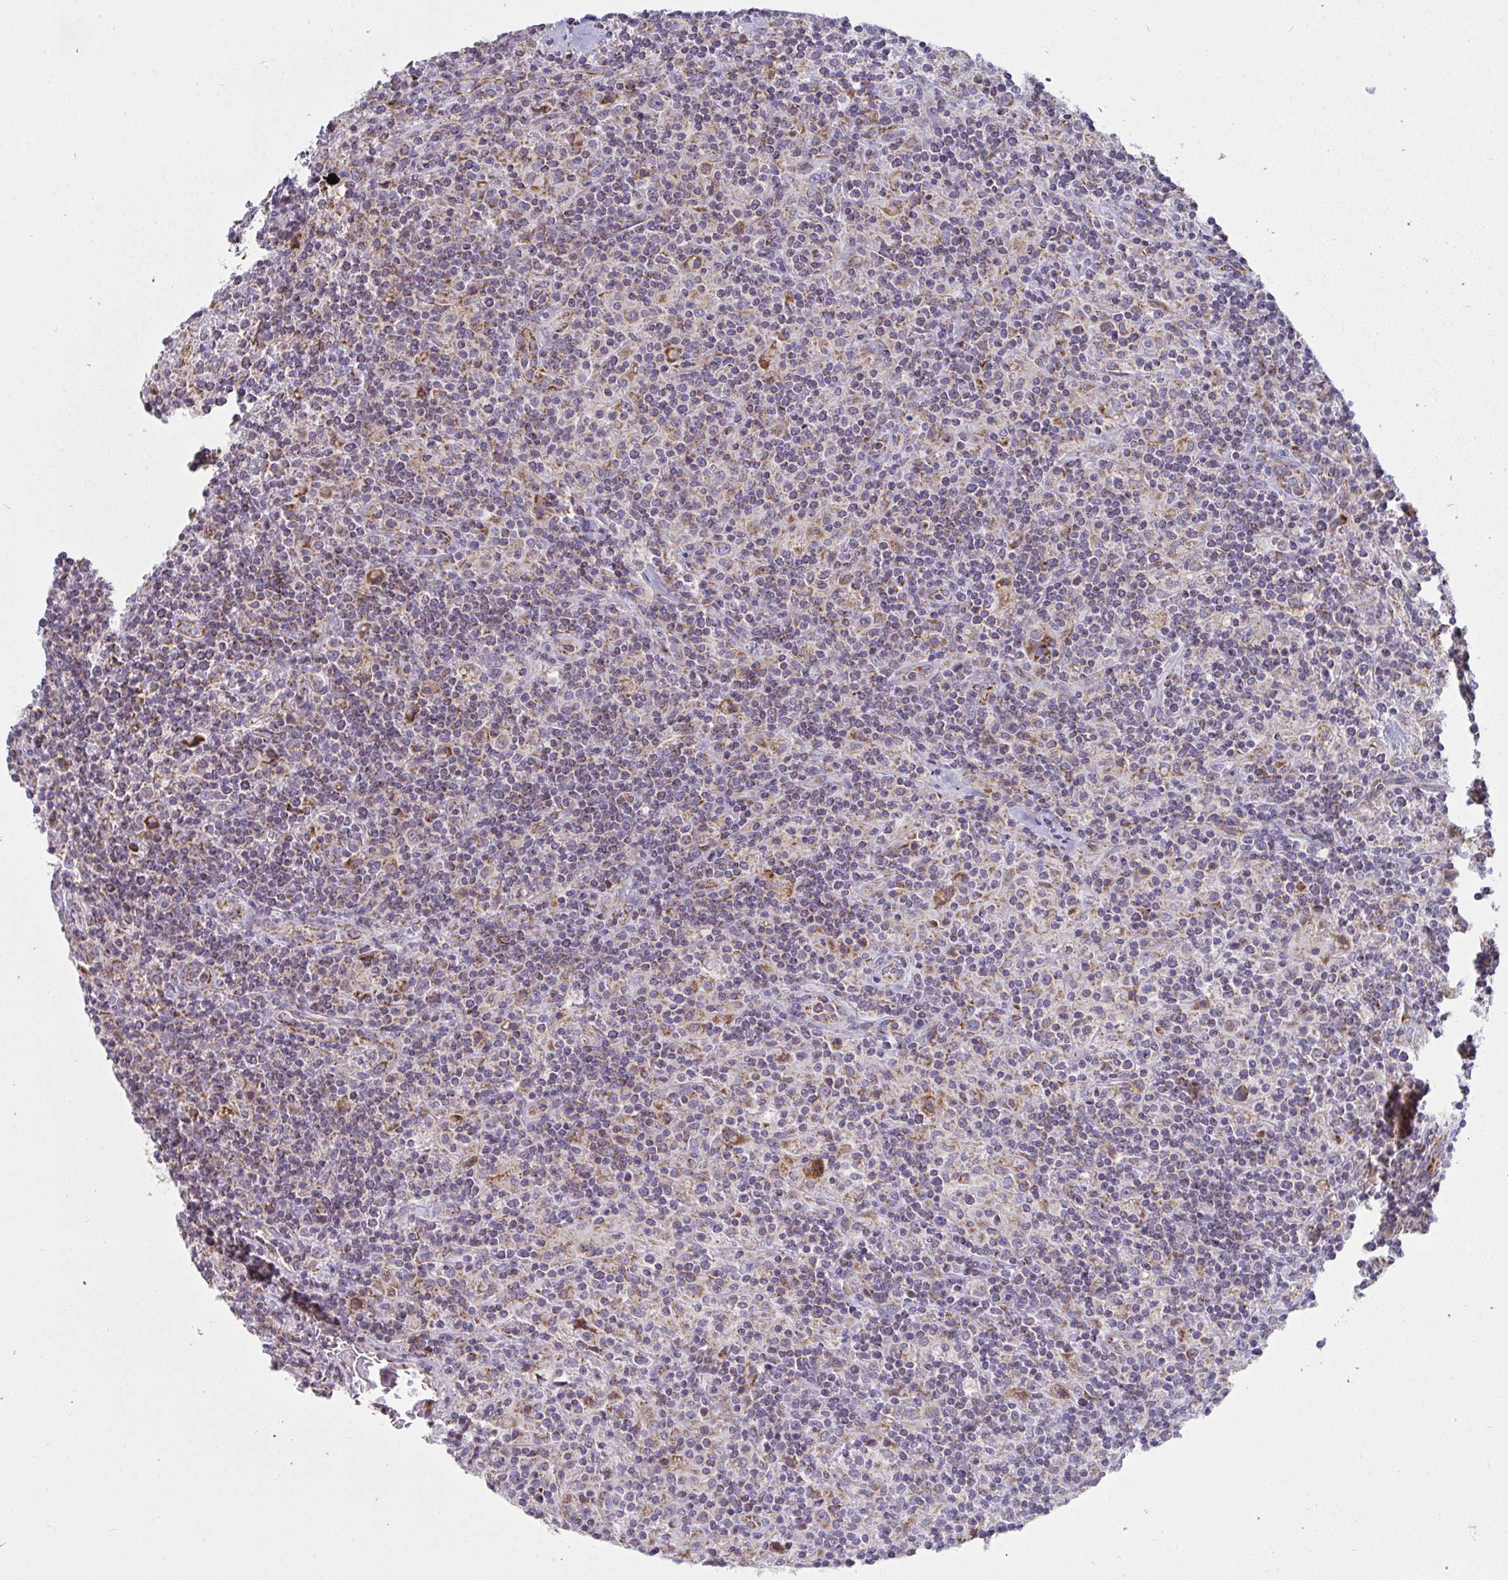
{"staining": {"intensity": "moderate", "quantity": ">75%", "location": "cytoplasmic/membranous"}, "tissue": "lymphoma", "cell_type": "Tumor cells", "image_type": "cancer", "snomed": [{"axis": "morphology", "description": "Hodgkin's disease, NOS"}, {"axis": "topography", "description": "Lymph node"}], "caption": "Immunohistochemistry (IHC) micrograph of Hodgkin's disease stained for a protein (brown), which displays medium levels of moderate cytoplasmic/membranous positivity in about >75% of tumor cells.", "gene": "FAHD1", "patient": {"sex": "male", "age": 70}}